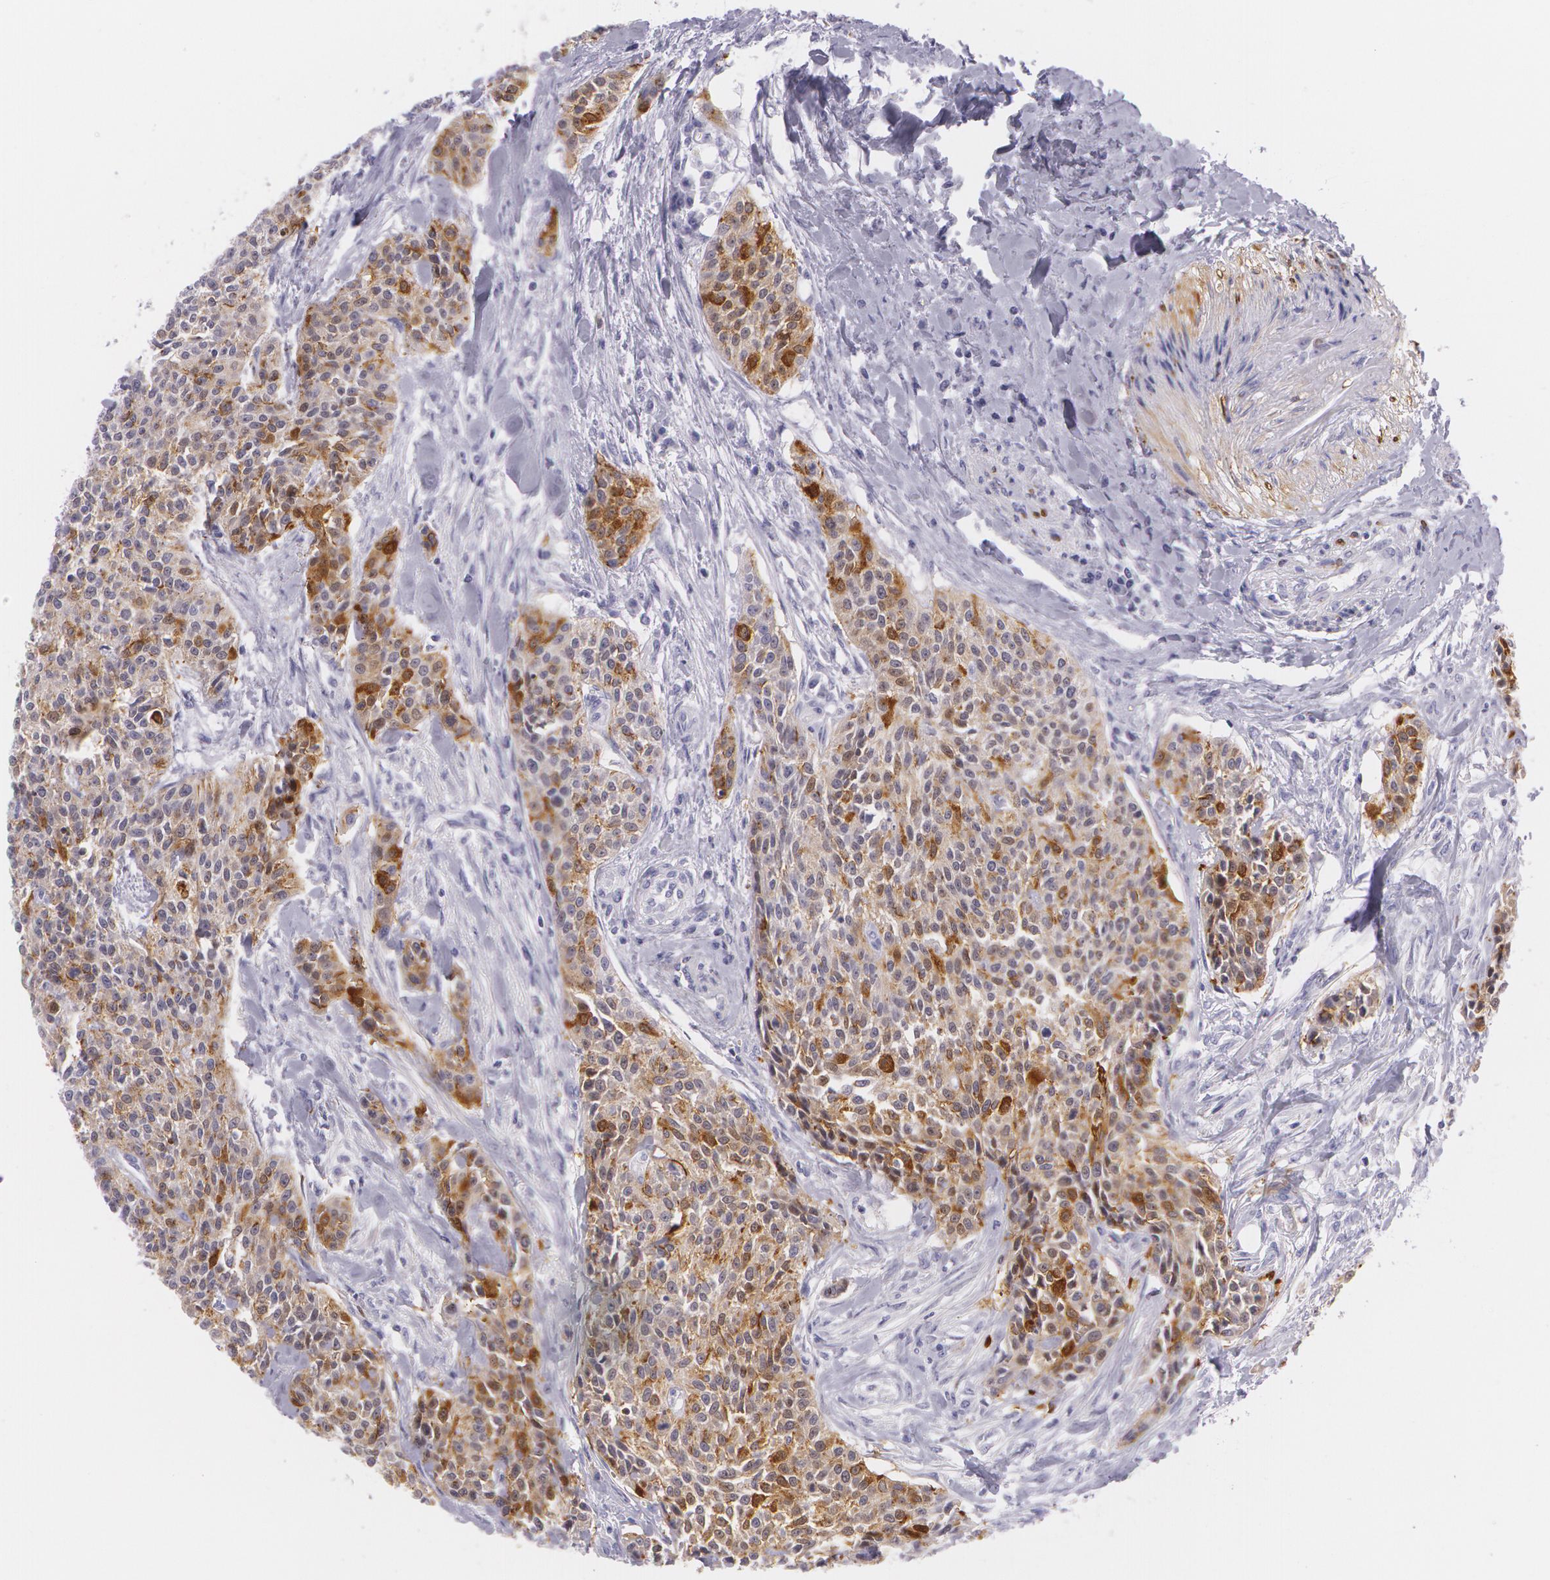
{"staining": {"intensity": "moderate", "quantity": ">75%", "location": "cytoplasmic/membranous,nuclear"}, "tissue": "urothelial cancer", "cell_type": "Tumor cells", "image_type": "cancer", "snomed": [{"axis": "morphology", "description": "Urothelial carcinoma, High grade"}, {"axis": "topography", "description": "Urinary bladder"}], "caption": "A histopathology image showing moderate cytoplasmic/membranous and nuclear positivity in about >75% of tumor cells in urothelial carcinoma (high-grade), as visualized by brown immunohistochemical staining.", "gene": "SNCG", "patient": {"sex": "male", "age": 56}}